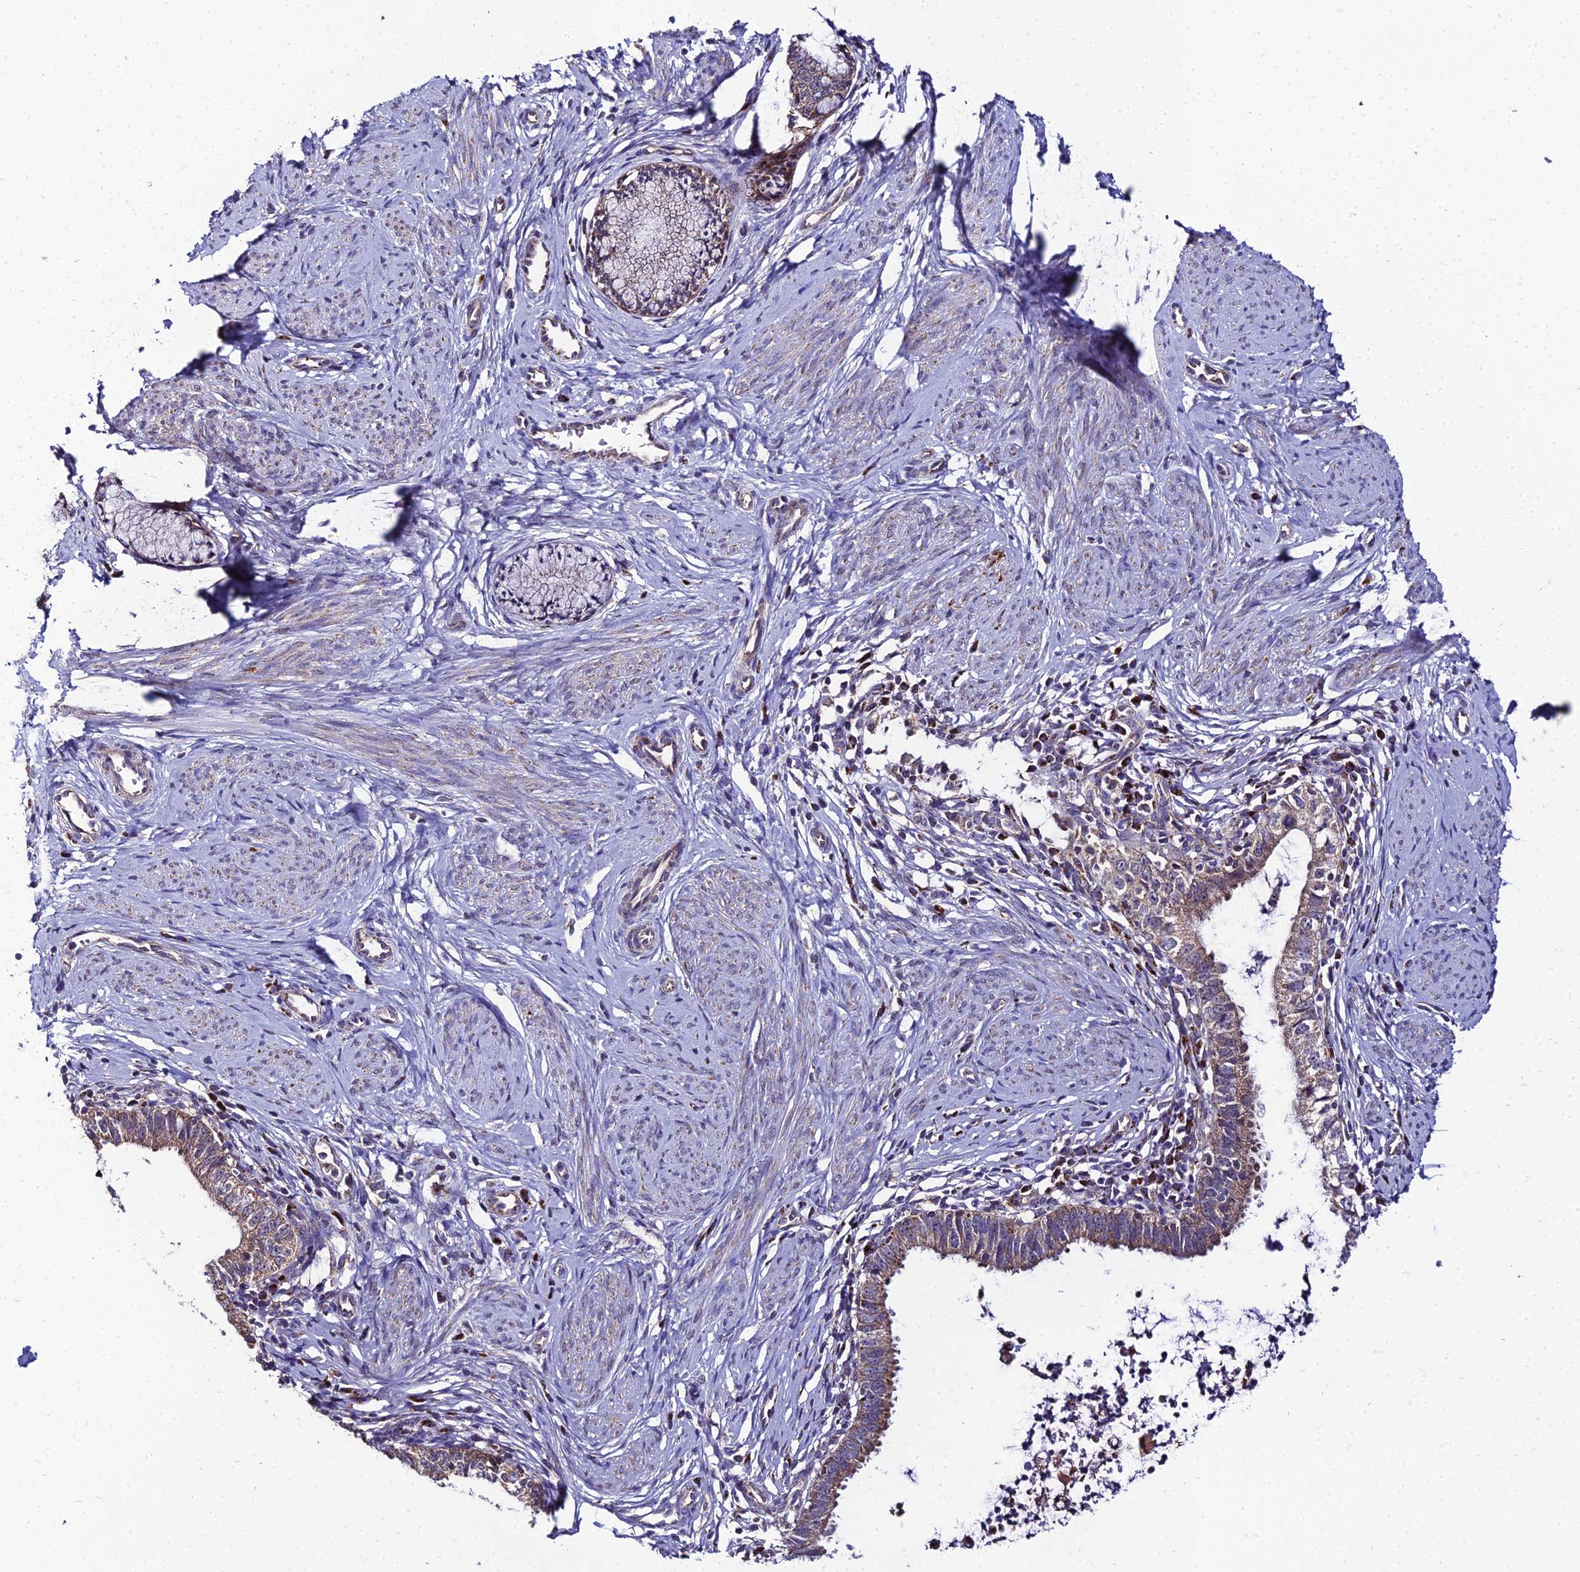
{"staining": {"intensity": "moderate", "quantity": ">75%", "location": "cytoplasmic/membranous"}, "tissue": "cervical cancer", "cell_type": "Tumor cells", "image_type": "cancer", "snomed": [{"axis": "morphology", "description": "Adenocarcinoma, NOS"}, {"axis": "topography", "description": "Cervix"}], "caption": "Moderate cytoplasmic/membranous staining is present in about >75% of tumor cells in adenocarcinoma (cervical).", "gene": "PSMD2", "patient": {"sex": "female", "age": 36}}